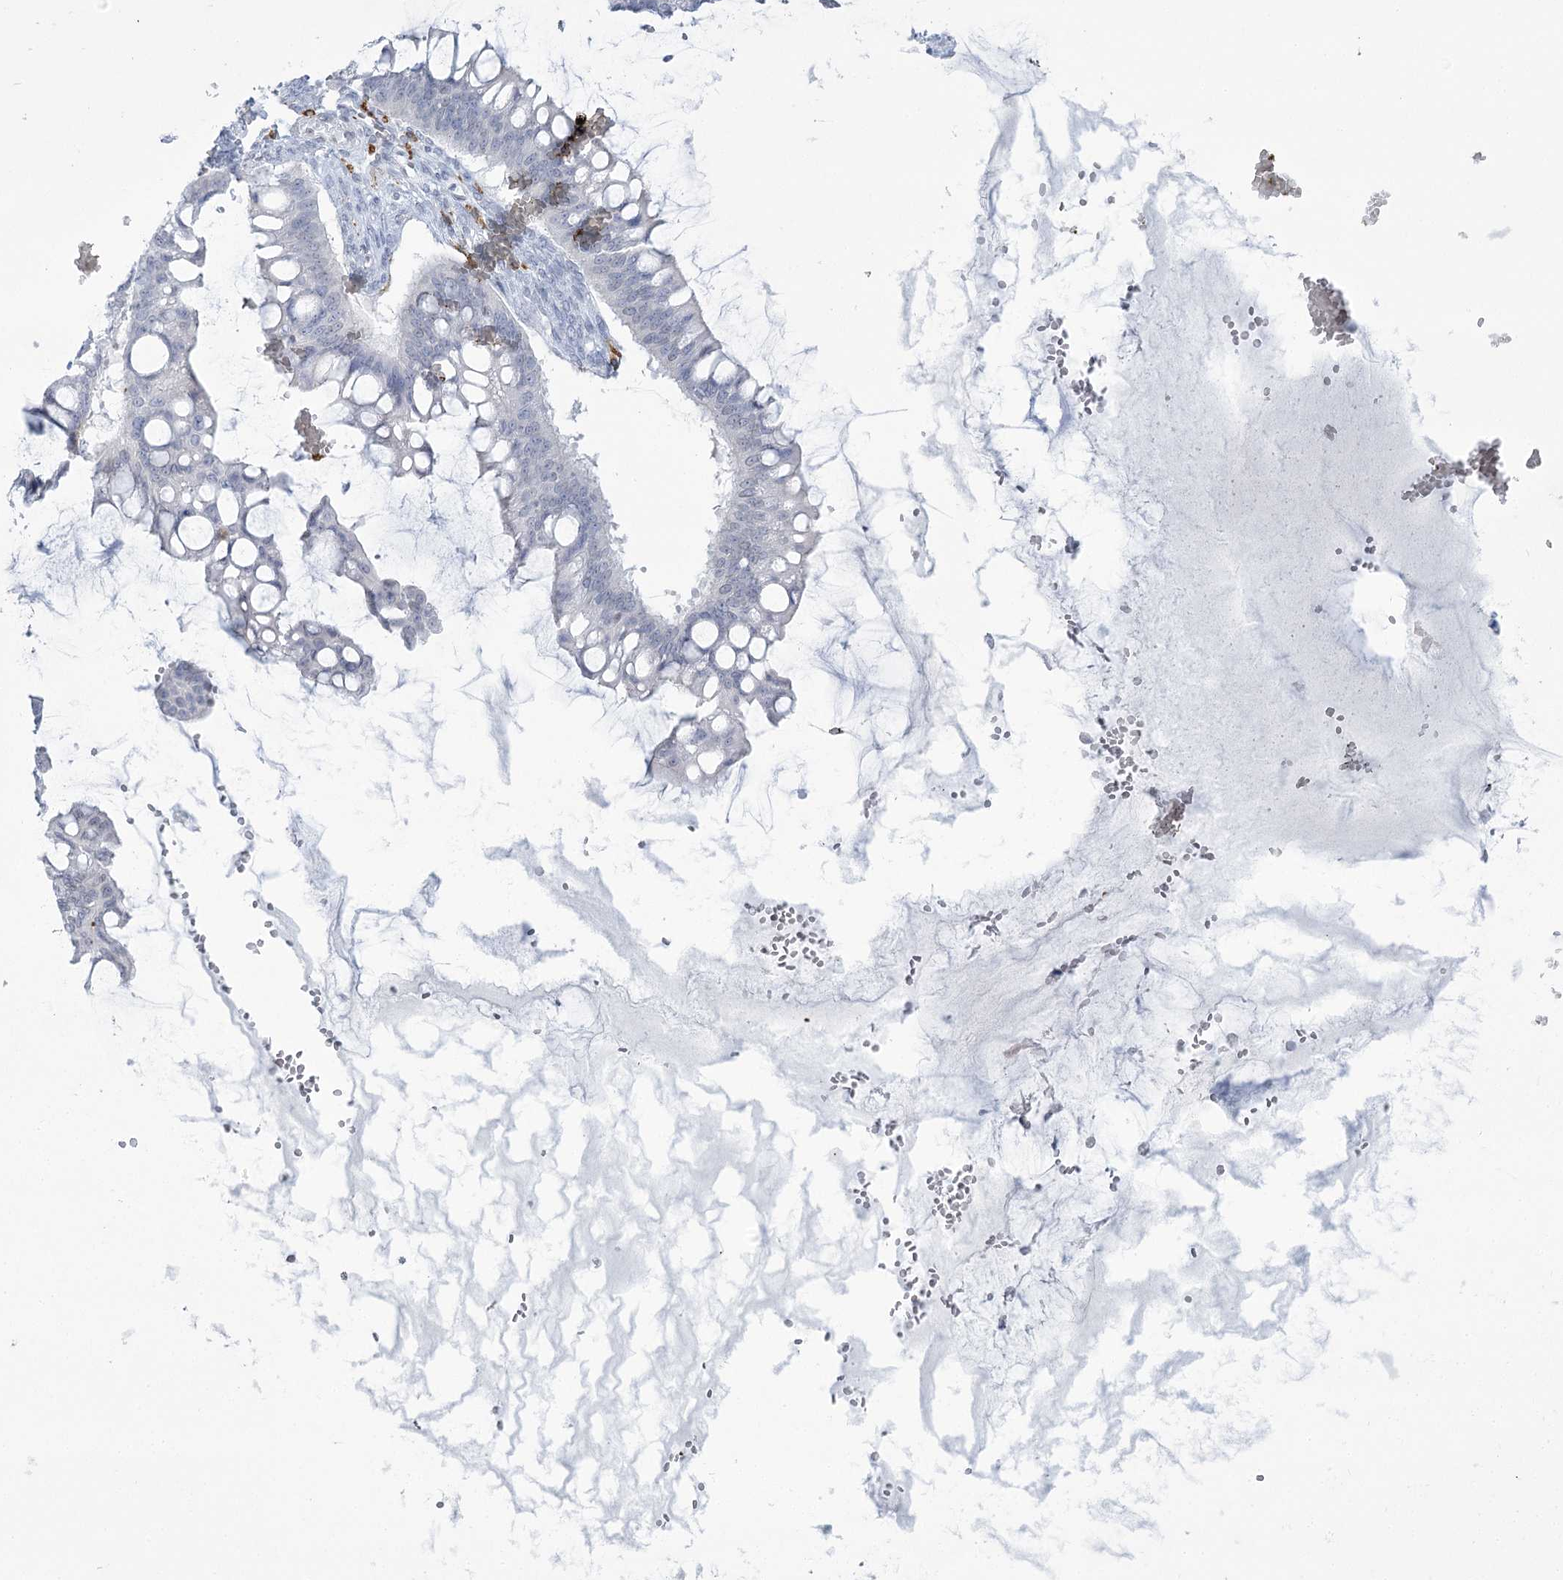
{"staining": {"intensity": "negative", "quantity": "none", "location": "none"}, "tissue": "ovarian cancer", "cell_type": "Tumor cells", "image_type": "cancer", "snomed": [{"axis": "morphology", "description": "Cystadenocarcinoma, mucinous, NOS"}, {"axis": "topography", "description": "Ovary"}], "caption": "Human ovarian cancer stained for a protein using immunohistochemistry (IHC) reveals no staining in tumor cells.", "gene": "C11orf1", "patient": {"sex": "female", "age": 73}}